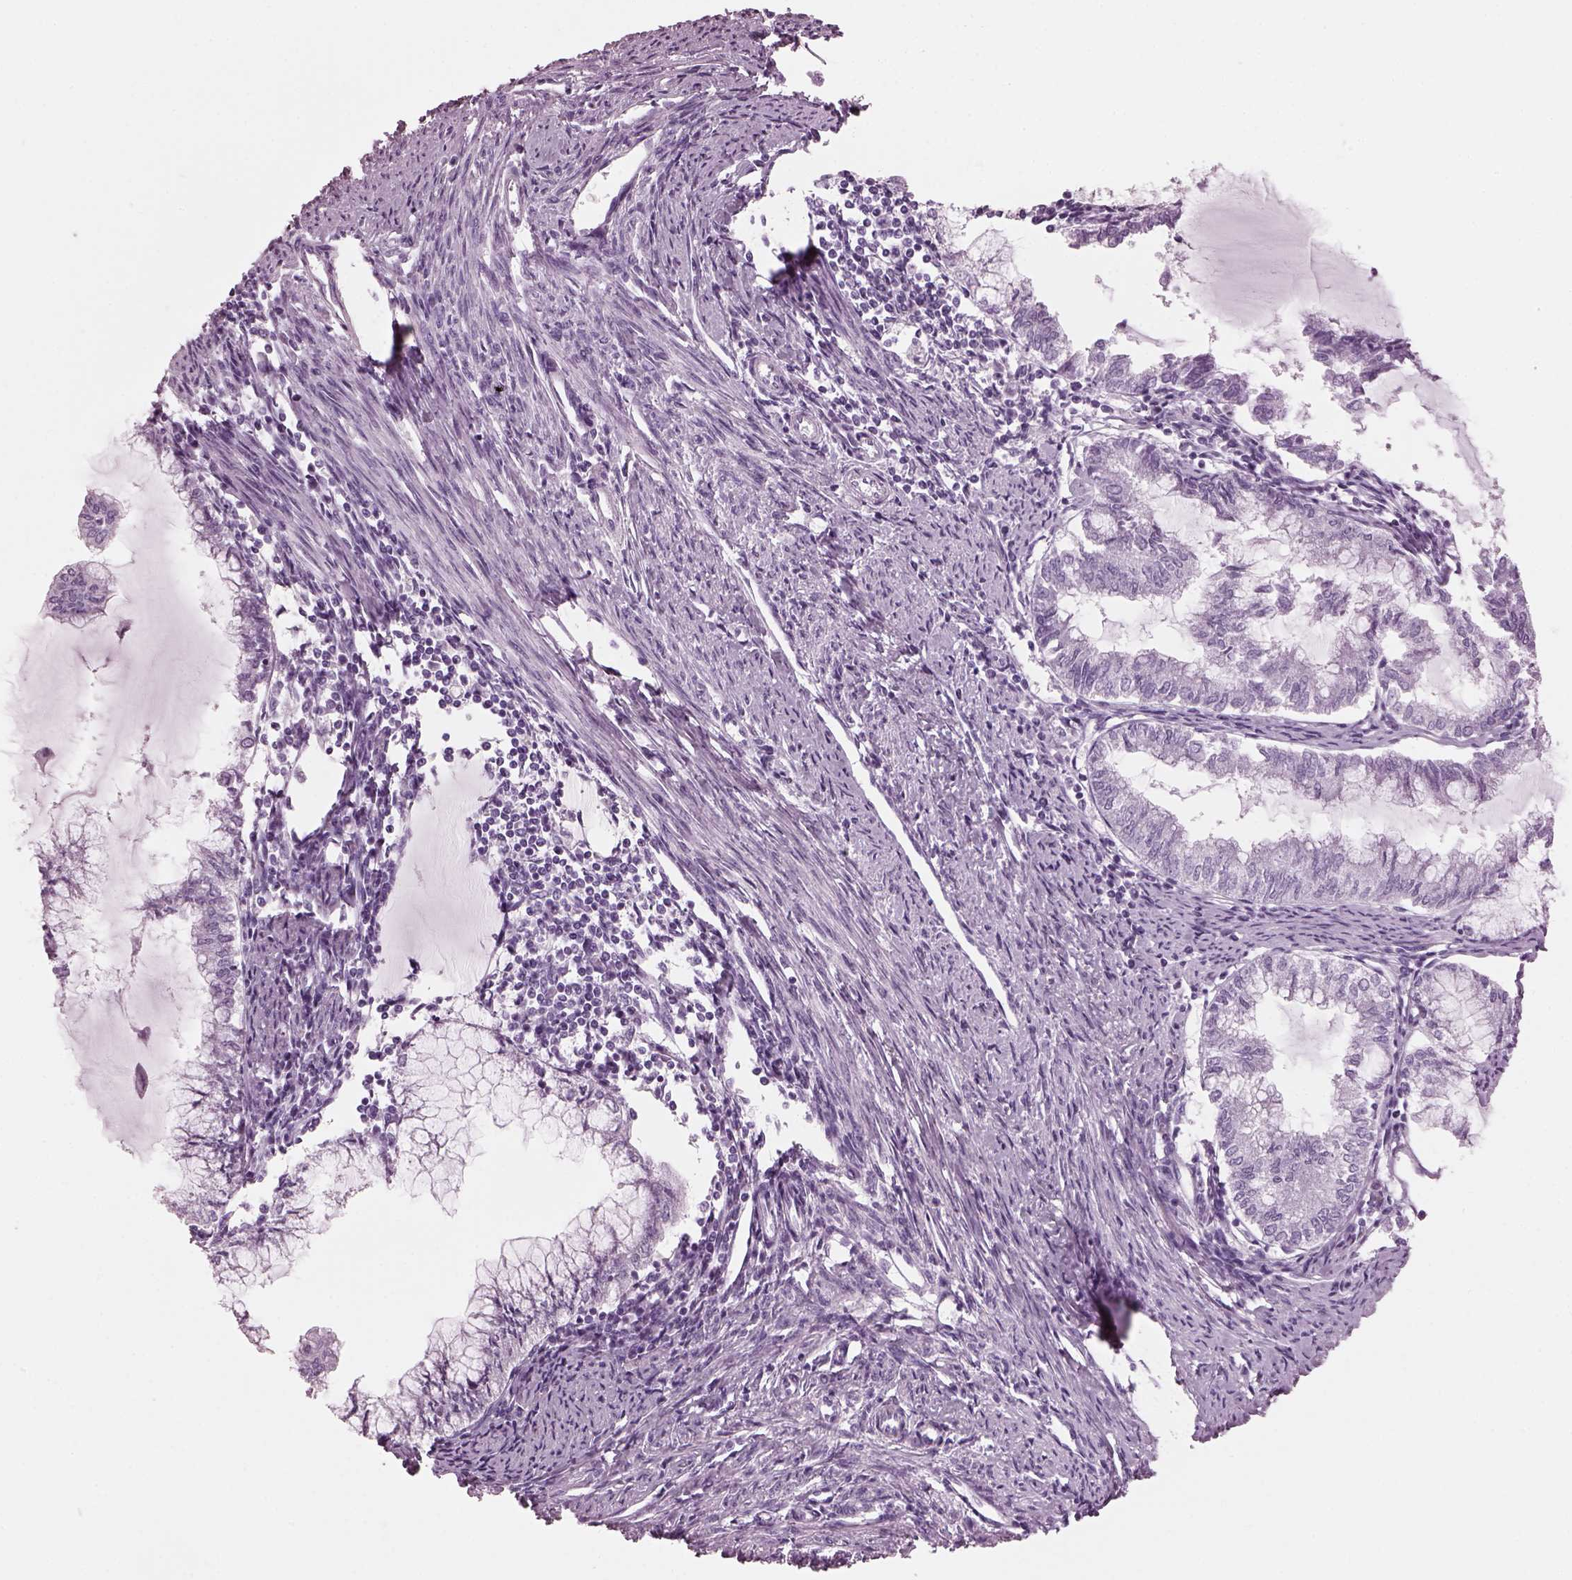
{"staining": {"intensity": "negative", "quantity": "none", "location": "none"}, "tissue": "endometrial cancer", "cell_type": "Tumor cells", "image_type": "cancer", "snomed": [{"axis": "morphology", "description": "Adenocarcinoma, NOS"}, {"axis": "topography", "description": "Endometrium"}], "caption": "DAB (3,3'-diaminobenzidine) immunohistochemical staining of adenocarcinoma (endometrial) shows no significant expression in tumor cells.", "gene": "HYDIN", "patient": {"sex": "female", "age": 79}}